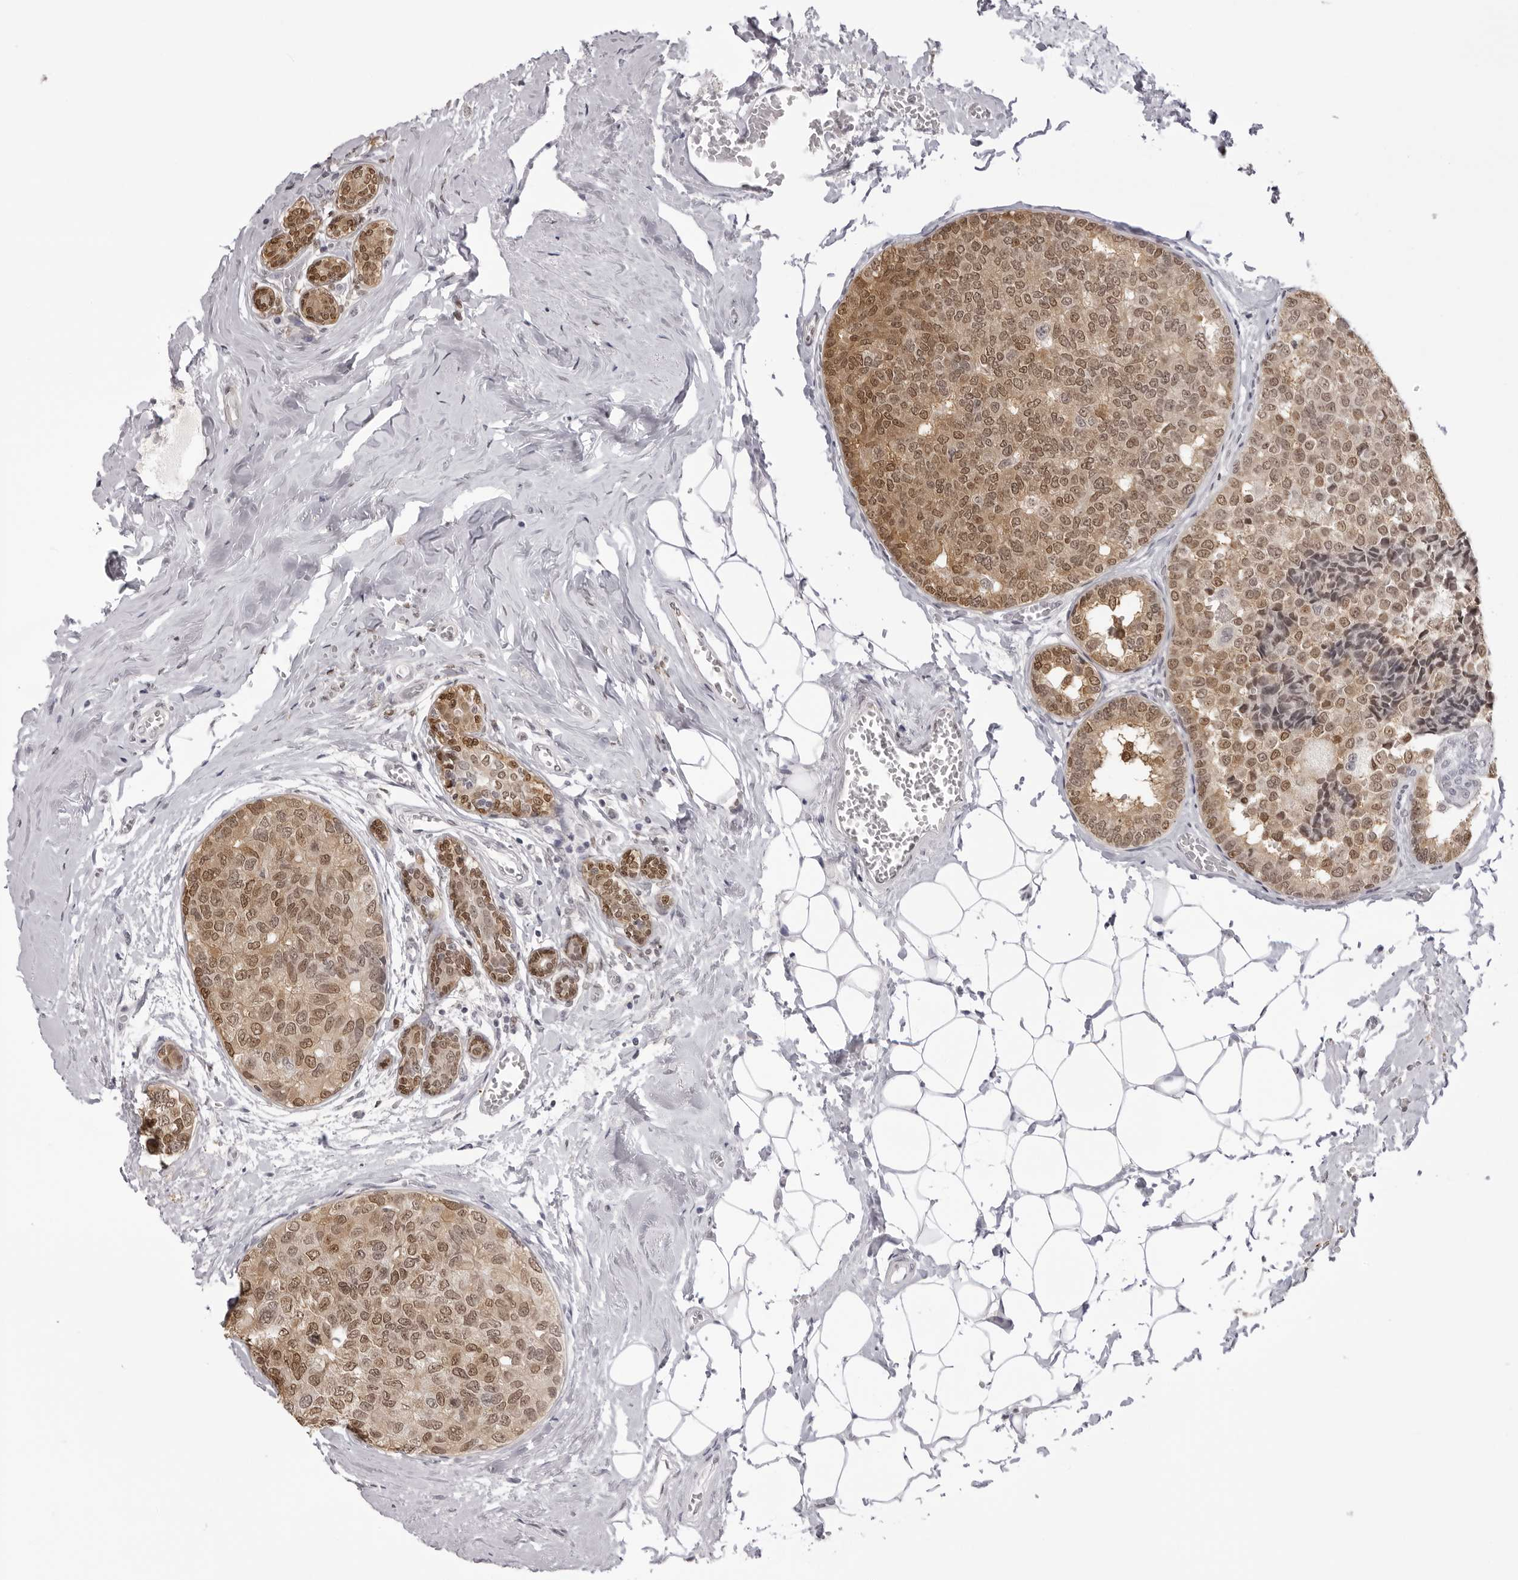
{"staining": {"intensity": "moderate", "quantity": ">75%", "location": "cytoplasmic/membranous,nuclear"}, "tissue": "breast cancer", "cell_type": "Tumor cells", "image_type": "cancer", "snomed": [{"axis": "morphology", "description": "Normal tissue, NOS"}, {"axis": "morphology", "description": "Duct carcinoma"}, {"axis": "topography", "description": "Breast"}], "caption": "Immunohistochemical staining of human intraductal carcinoma (breast) shows moderate cytoplasmic/membranous and nuclear protein positivity in about >75% of tumor cells. Using DAB (brown) and hematoxylin (blue) stains, captured at high magnification using brightfield microscopy.", "gene": "HSPA4", "patient": {"sex": "female", "age": 43}}